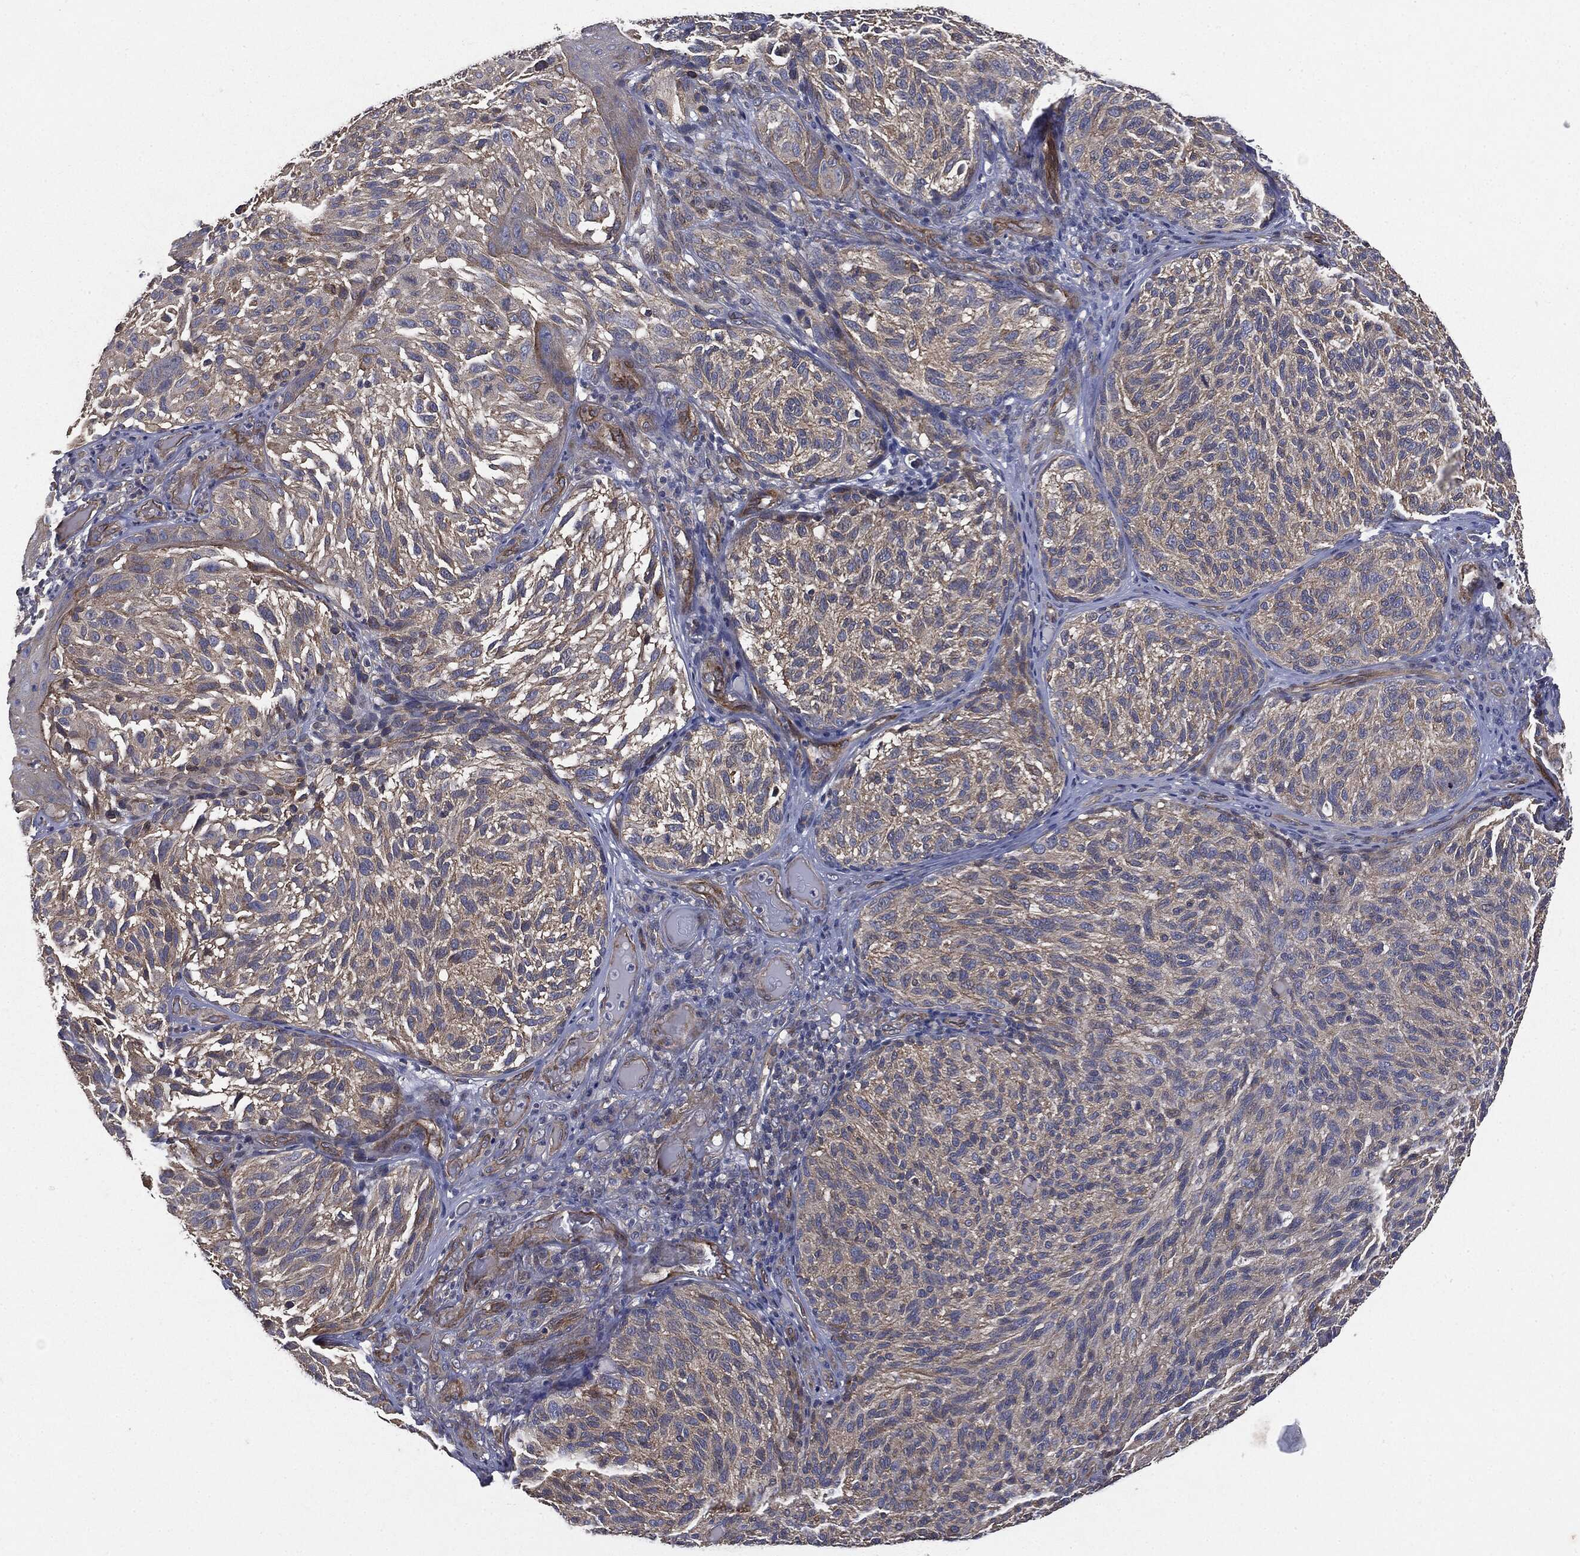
{"staining": {"intensity": "weak", "quantity": ">75%", "location": "cytoplasmic/membranous"}, "tissue": "melanoma", "cell_type": "Tumor cells", "image_type": "cancer", "snomed": [{"axis": "morphology", "description": "Malignant melanoma, NOS"}, {"axis": "topography", "description": "Skin"}], "caption": "Melanoma was stained to show a protein in brown. There is low levels of weak cytoplasmic/membranous staining in approximately >75% of tumor cells. (Stains: DAB (3,3'-diaminobenzidine) in brown, nuclei in blue, Microscopy: brightfield microscopy at high magnification).", "gene": "EPS15L1", "patient": {"sex": "female", "age": 73}}